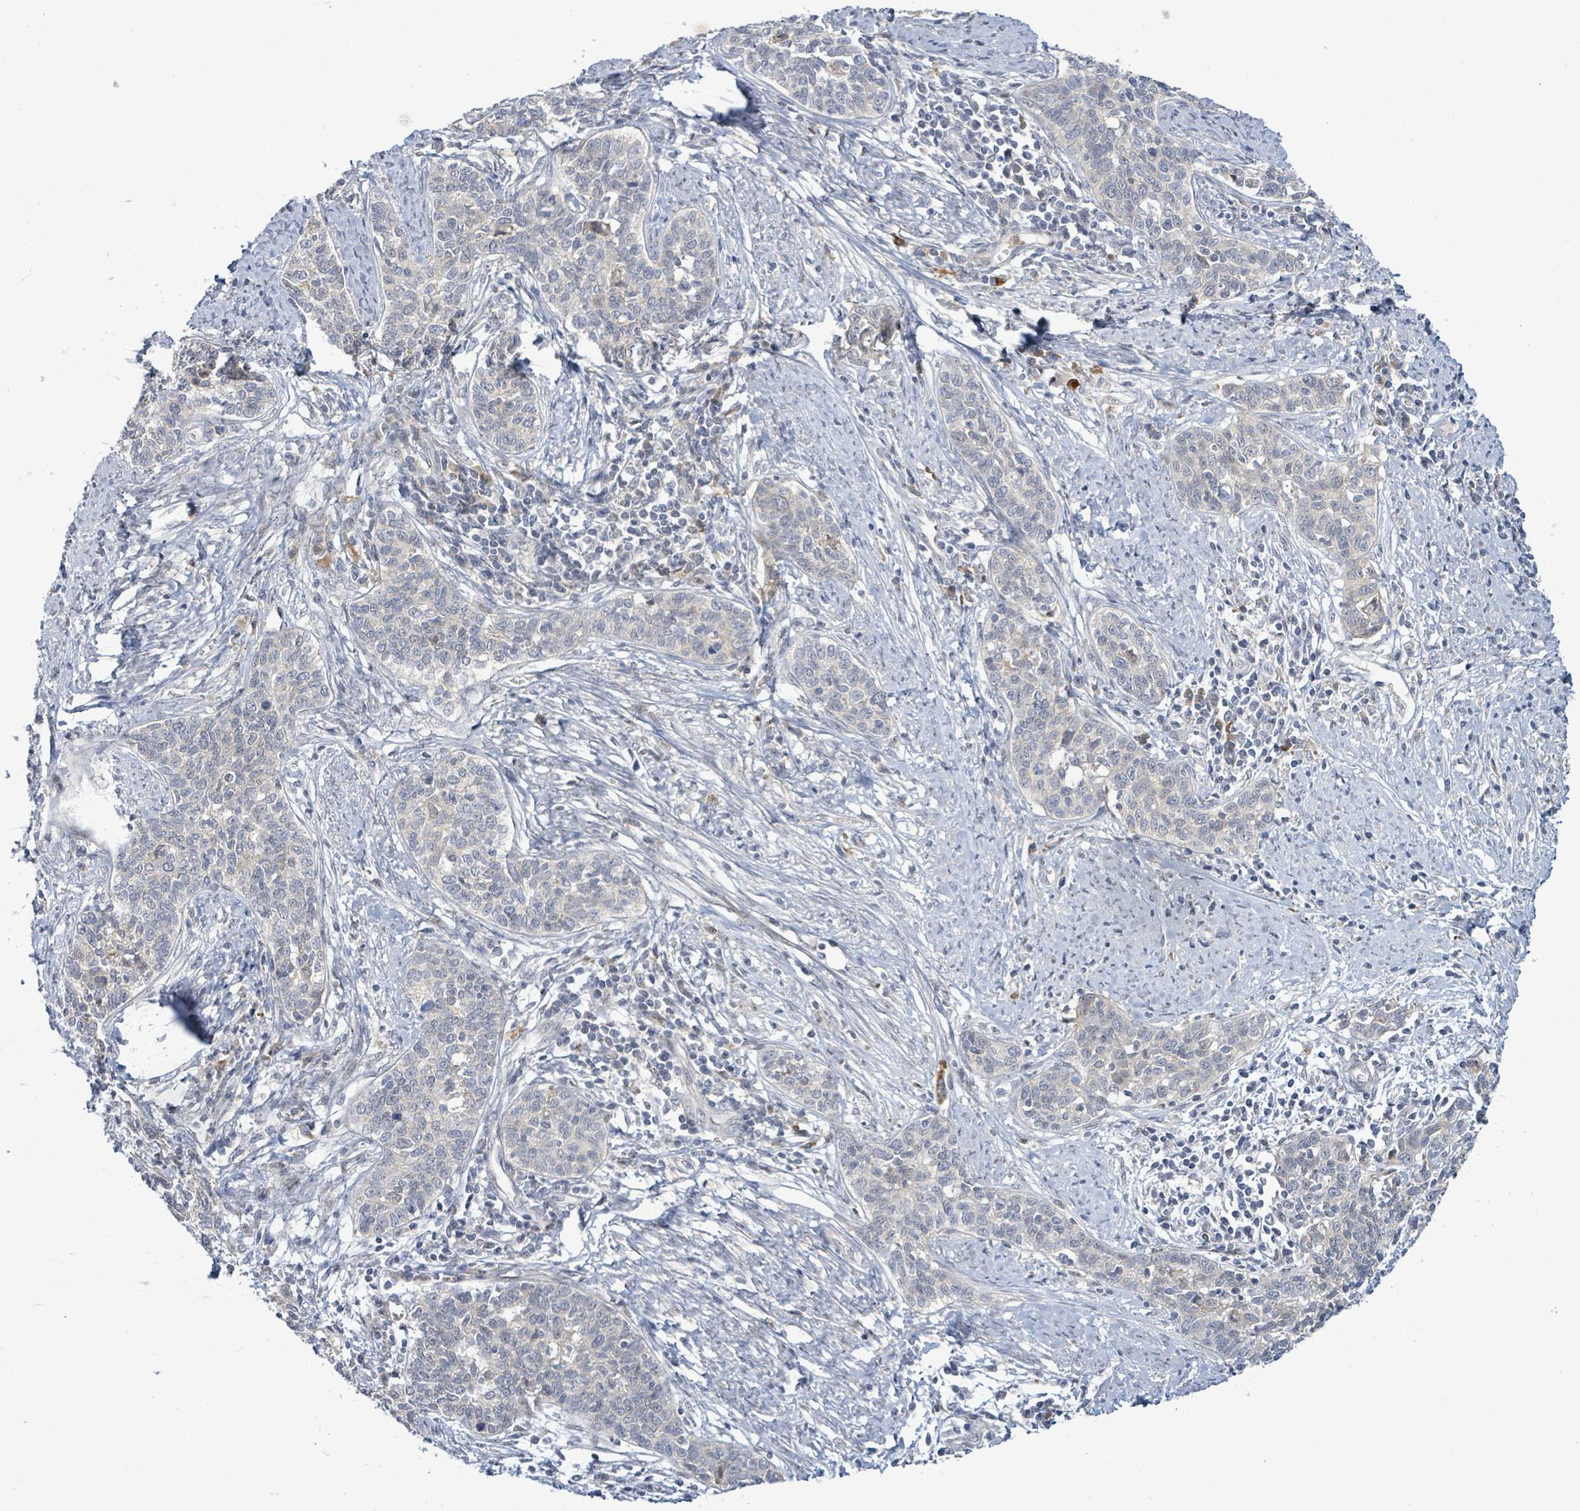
{"staining": {"intensity": "negative", "quantity": "none", "location": "none"}, "tissue": "cervical cancer", "cell_type": "Tumor cells", "image_type": "cancer", "snomed": [{"axis": "morphology", "description": "Squamous cell carcinoma, NOS"}, {"axis": "topography", "description": "Cervix"}], "caption": "An image of cervical squamous cell carcinoma stained for a protein displays no brown staining in tumor cells.", "gene": "SLIT3", "patient": {"sex": "female", "age": 39}}